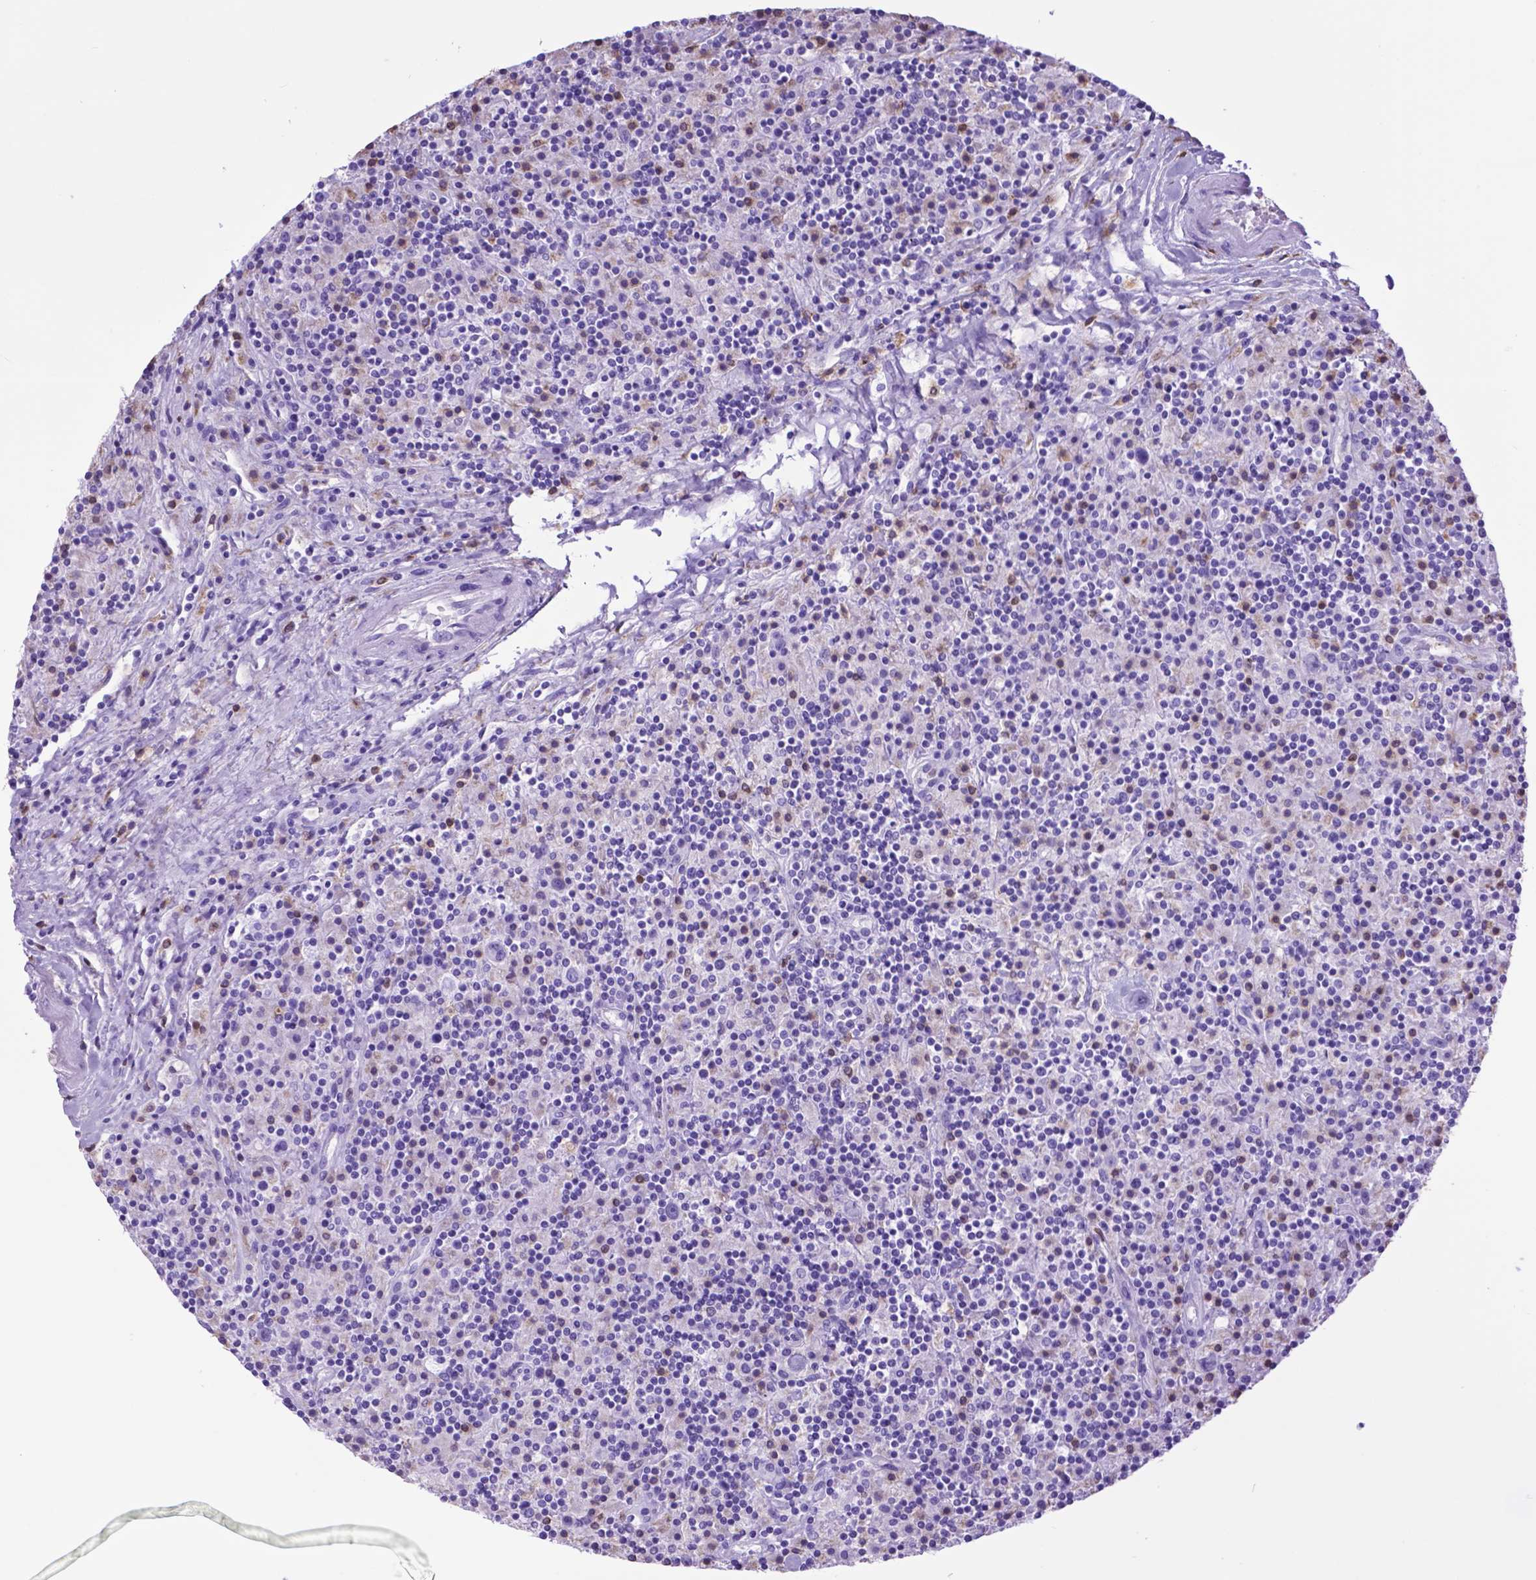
{"staining": {"intensity": "negative", "quantity": "none", "location": "none"}, "tissue": "lymphoma", "cell_type": "Tumor cells", "image_type": "cancer", "snomed": [{"axis": "morphology", "description": "Hodgkin's disease, NOS"}, {"axis": "topography", "description": "Lymph node"}], "caption": "High magnification brightfield microscopy of lymphoma stained with DAB (brown) and counterstained with hematoxylin (blue): tumor cells show no significant positivity.", "gene": "LZTR1", "patient": {"sex": "male", "age": 70}}